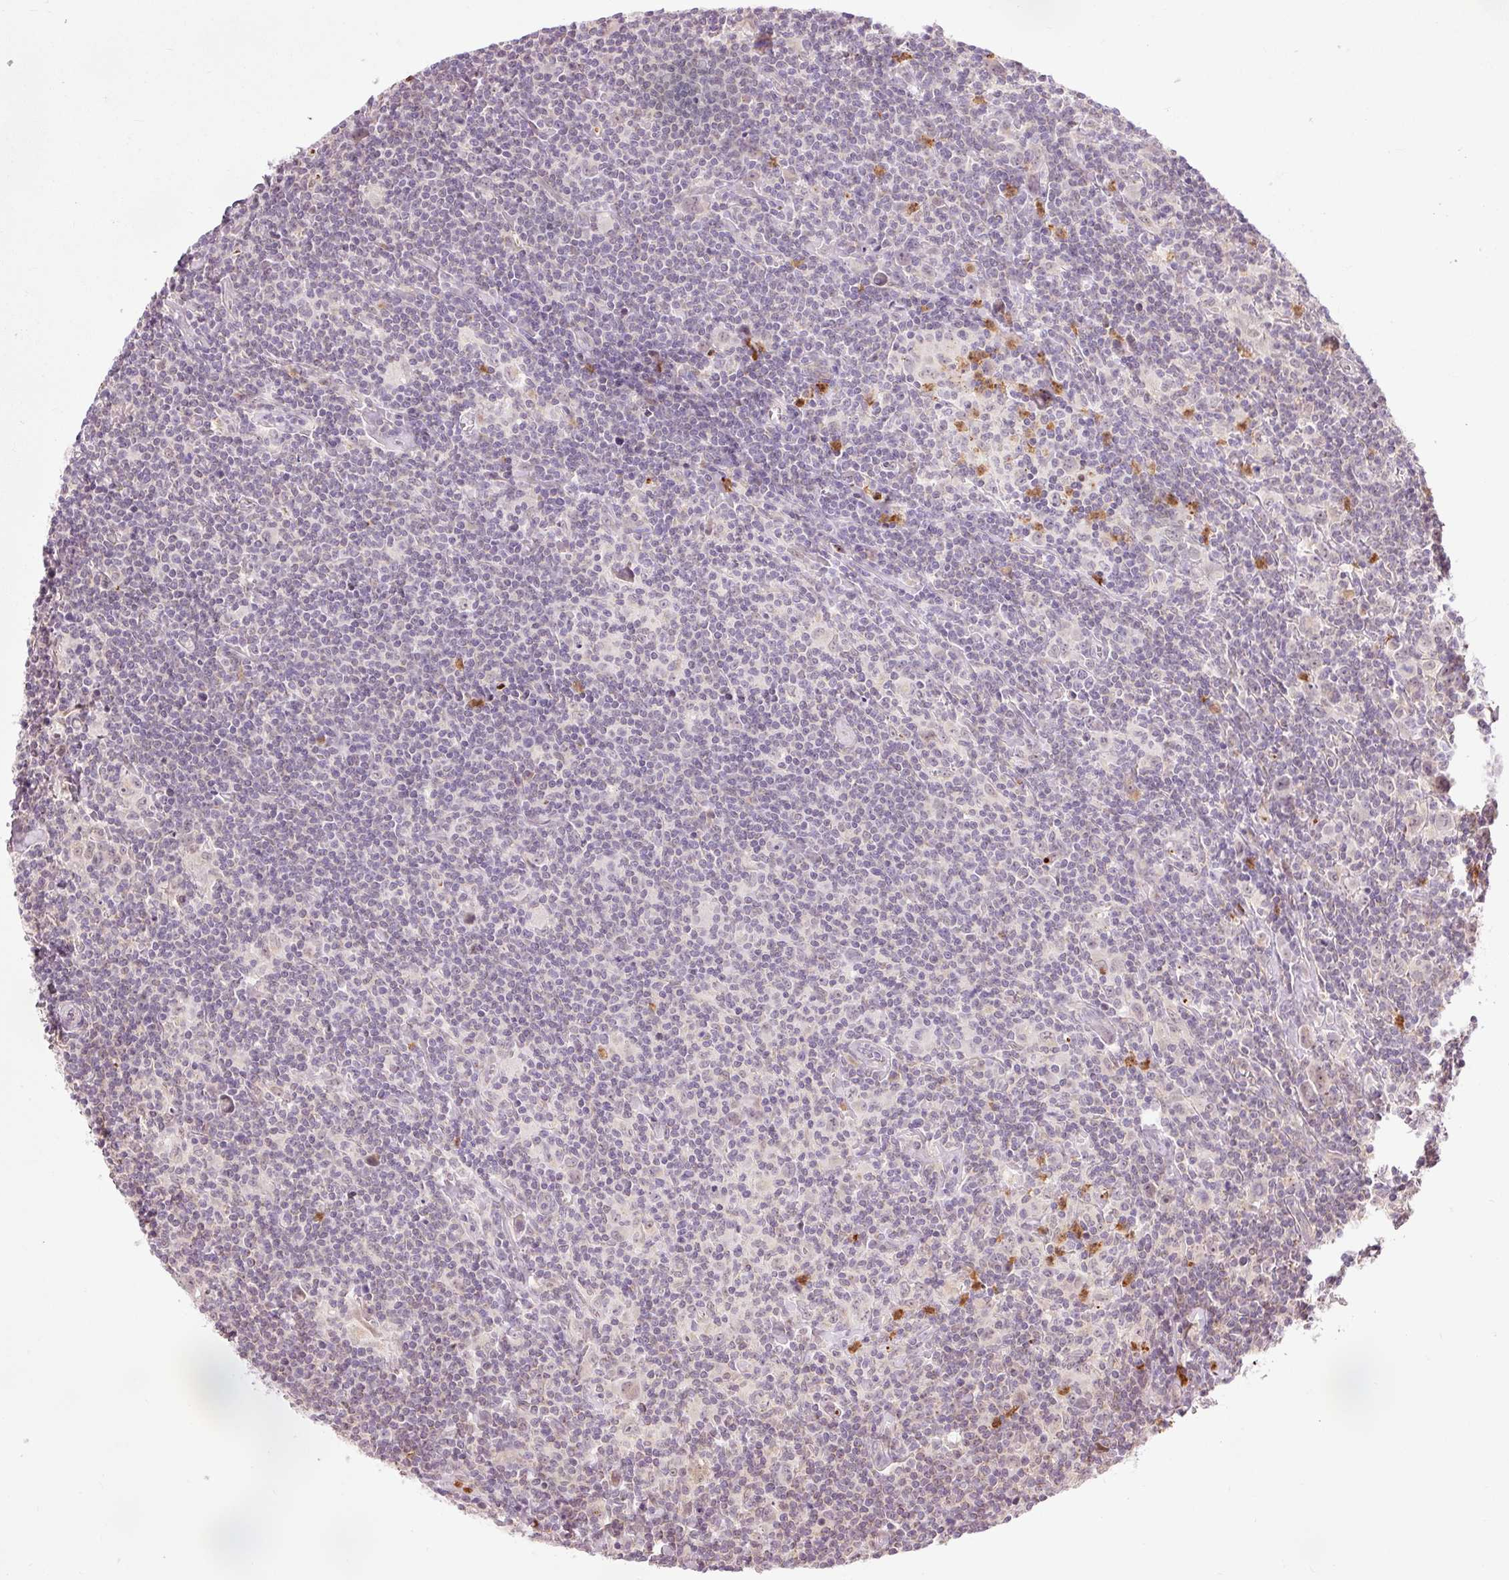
{"staining": {"intensity": "negative", "quantity": "none", "location": "none"}, "tissue": "lymphoma", "cell_type": "Tumor cells", "image_type": "cancer", "snomed": [{"axis": "morphology", "description": "Hodgkin's disease, NOS"}, {"axis": "topography", "description": "Lymph node"}], "caption": "This is an immunohistochemistry micrograph of lymphoma. There is no staining in tumor cells.", "gene": "PRDX5", "patient": {"sex": "female", "age": 18}}